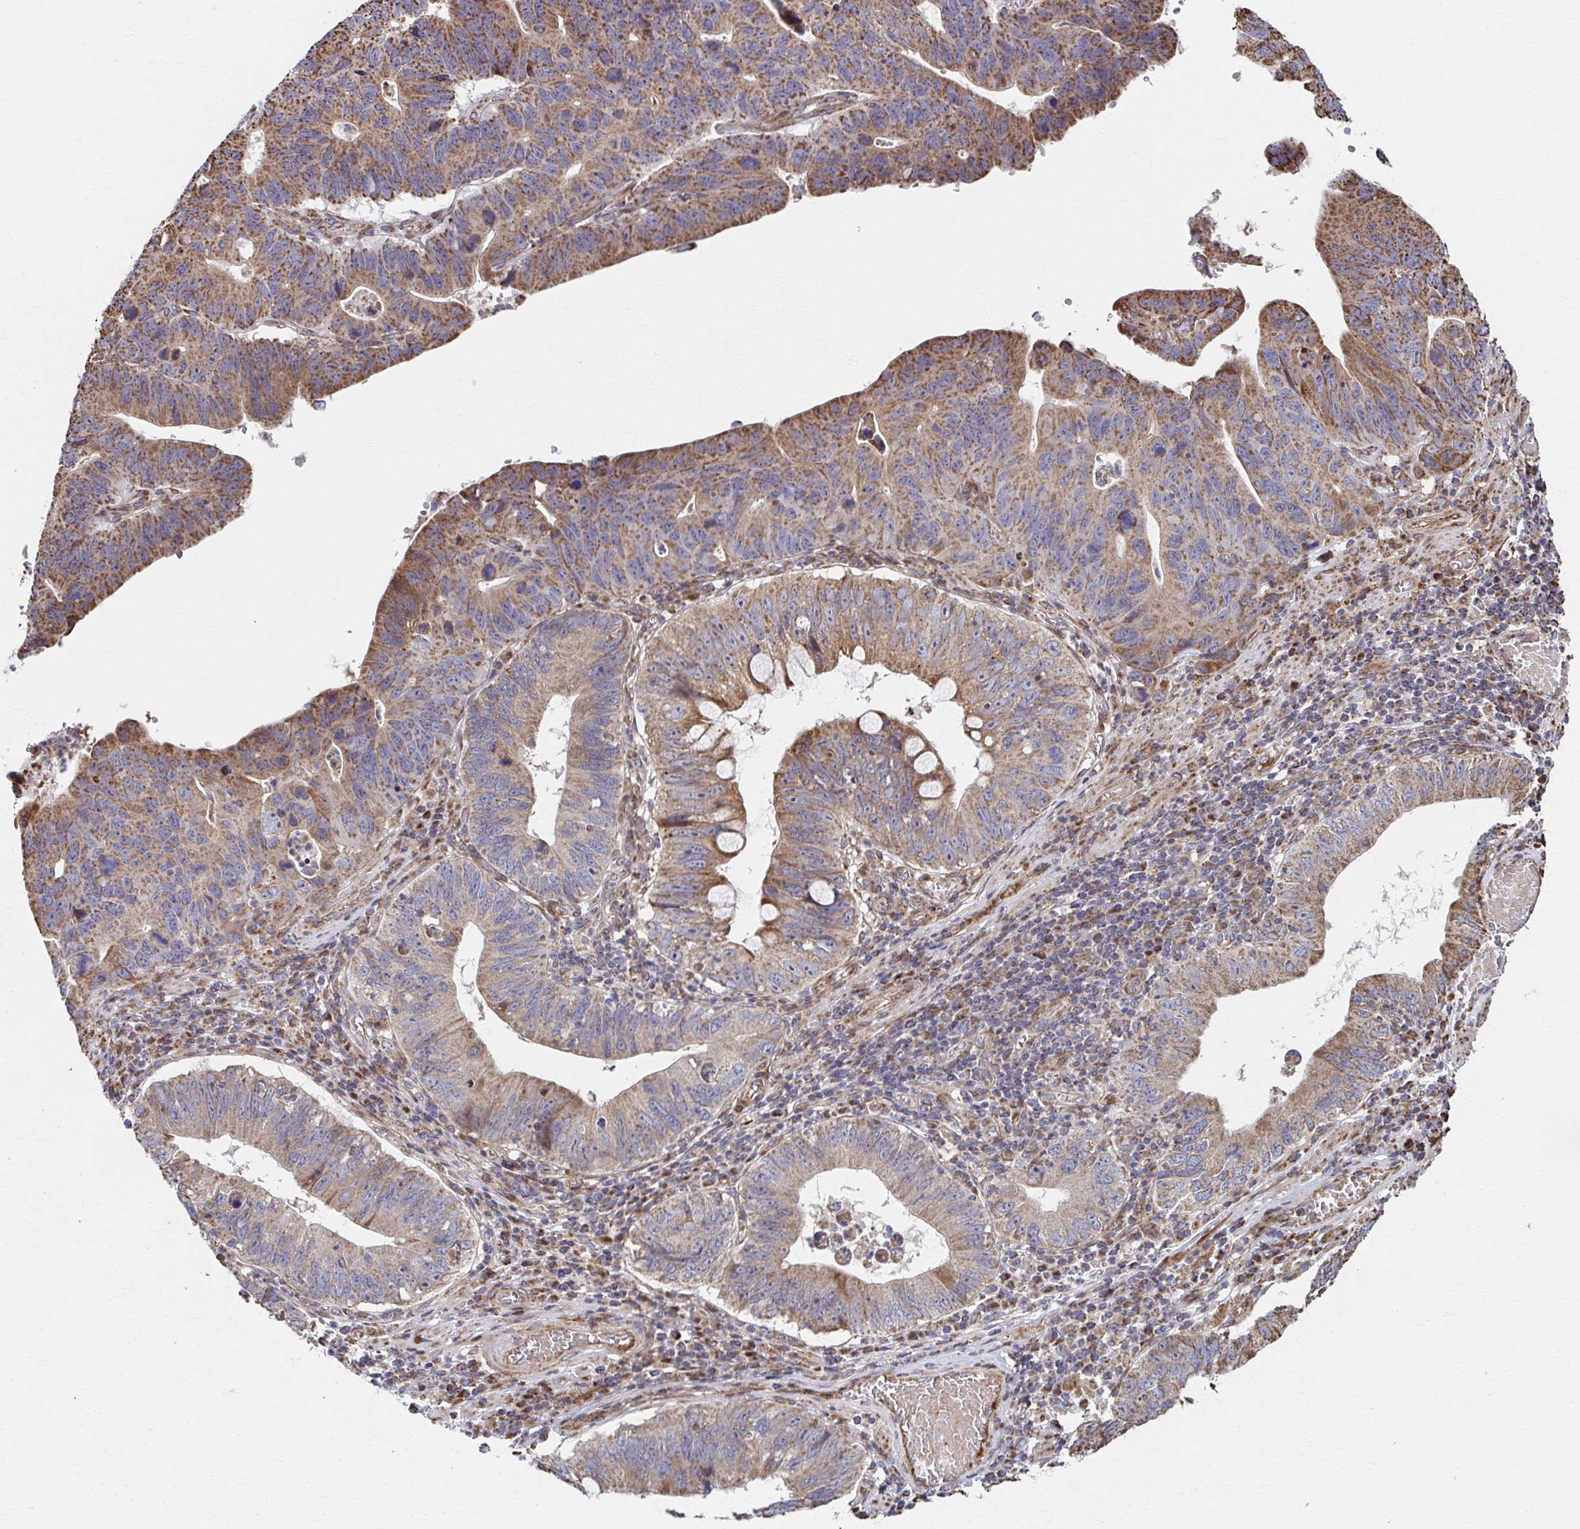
{"staining": {"intensity": "moderate", "quantity": ">75%", "location": "cytoplasmic/membranous"}, "tissue": "stomach cancer", "cell_type": "Tumor cells", "image_type": "cancer", "snomed": [{"axis": "morphology", "description": "Adenocarcinoma, NOS"}, {"axis": "topography", "description": "Stomach"}], "caption": "Immunohistochemical staining of human adenocarcinoma (stomach) exhibits medium levels of moderate cytoplasmic/membranous expression in approximately >75% of tumor cells.", "gene": "SAT1", "patient": {"sex": "male", "age": 59}}